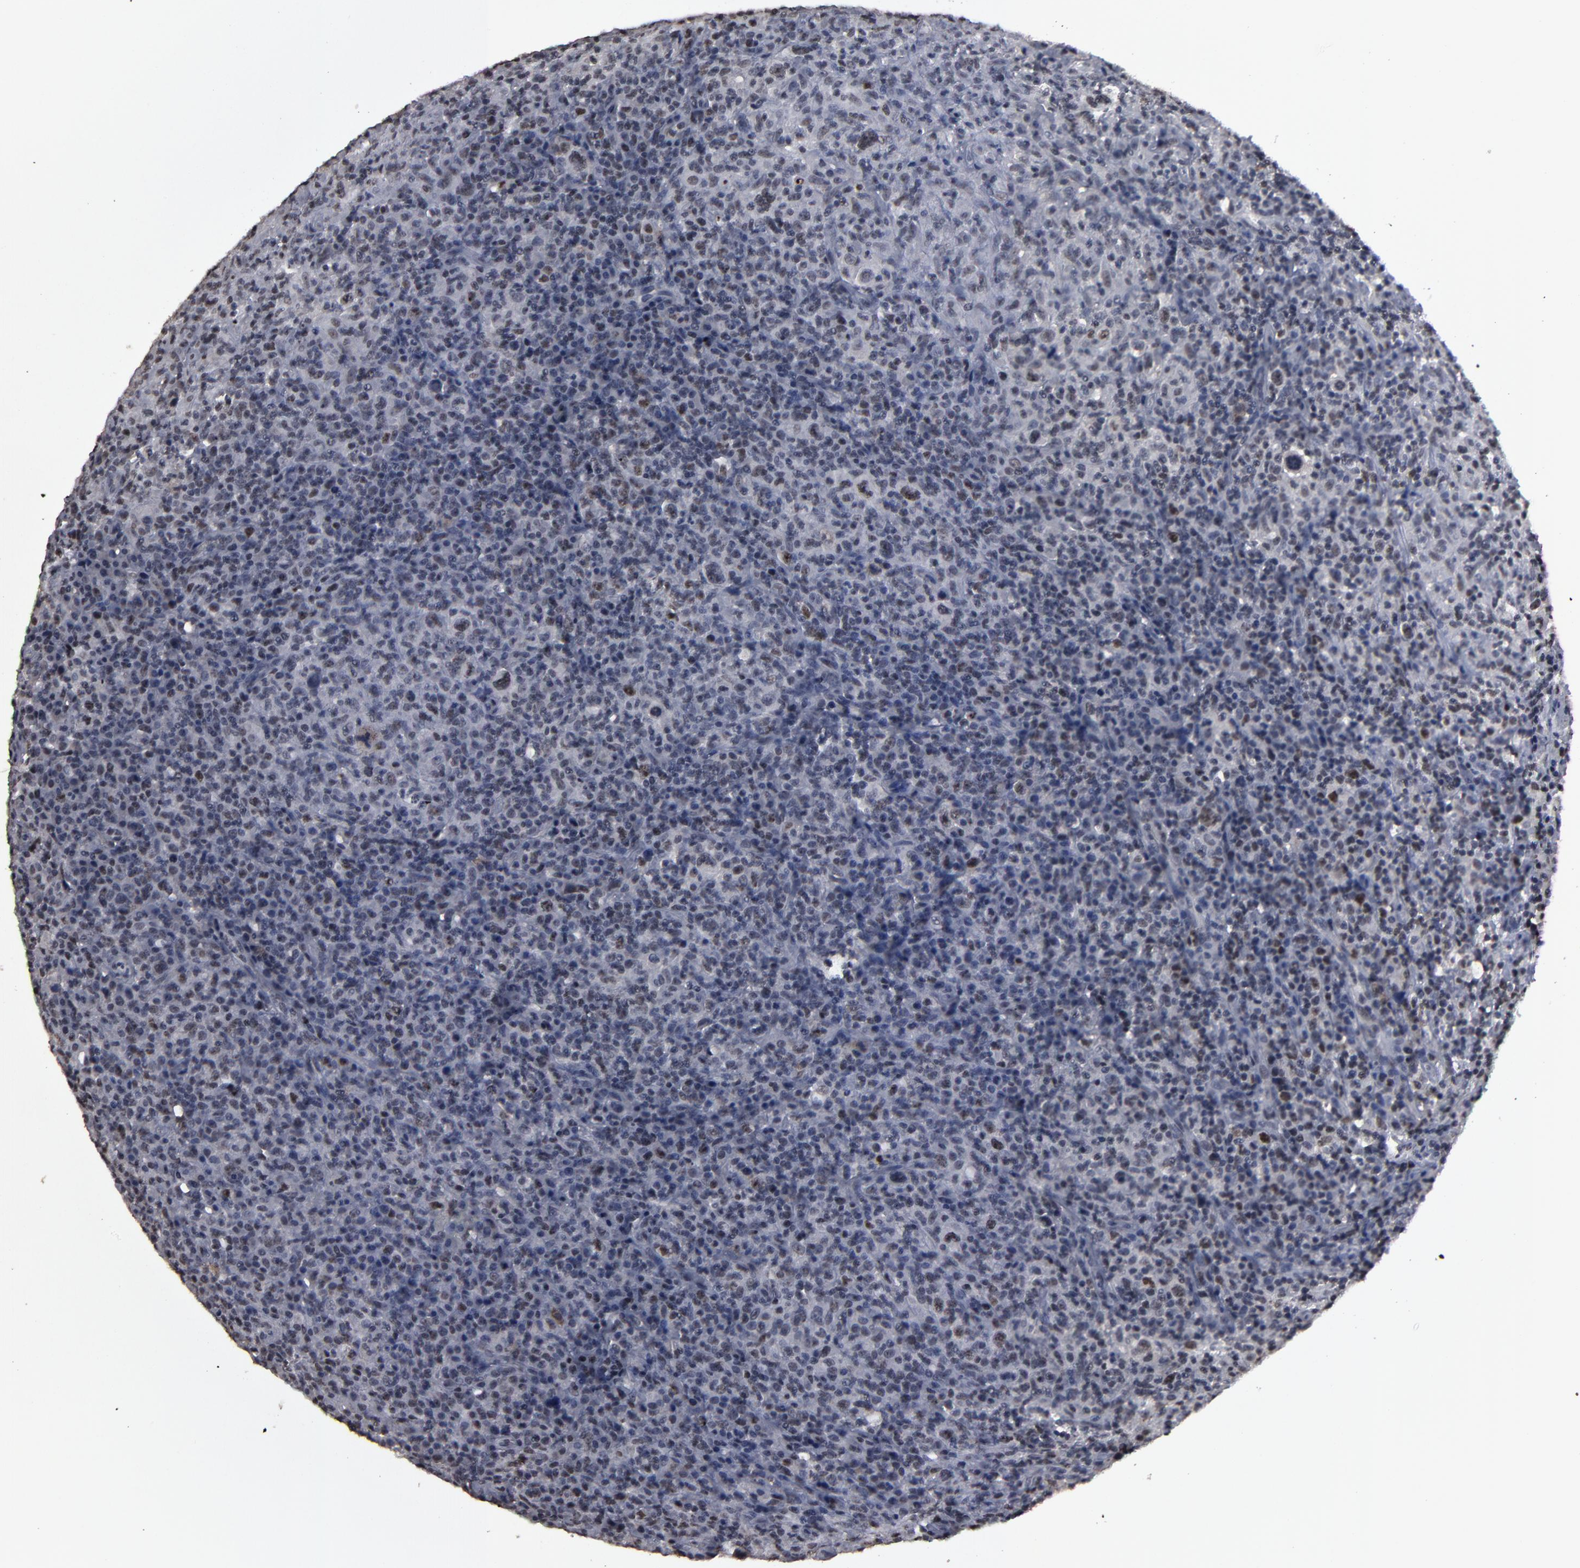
{"staining": {"intensity": "moderate", "quantity": "25%-75%", "location": "nuclear"}, "tissue": "lymphoma", "cell_type": "Tumor cells", "image_type": "cancer", "snomed": [{"axis": "morphology", "description": "Hodgkin's disease, NOS"}, {"axis": "topography", "description": "Lymph node"}], "caption": "A micrograph showing moderate nuclear expression in approximately 25%-75% of tumor cells in Hodgkin's disease, as visualized by brown immunohistochemical staining.", "gene": "SSRP1", "patient": {"sex": "male", "age": 65}}